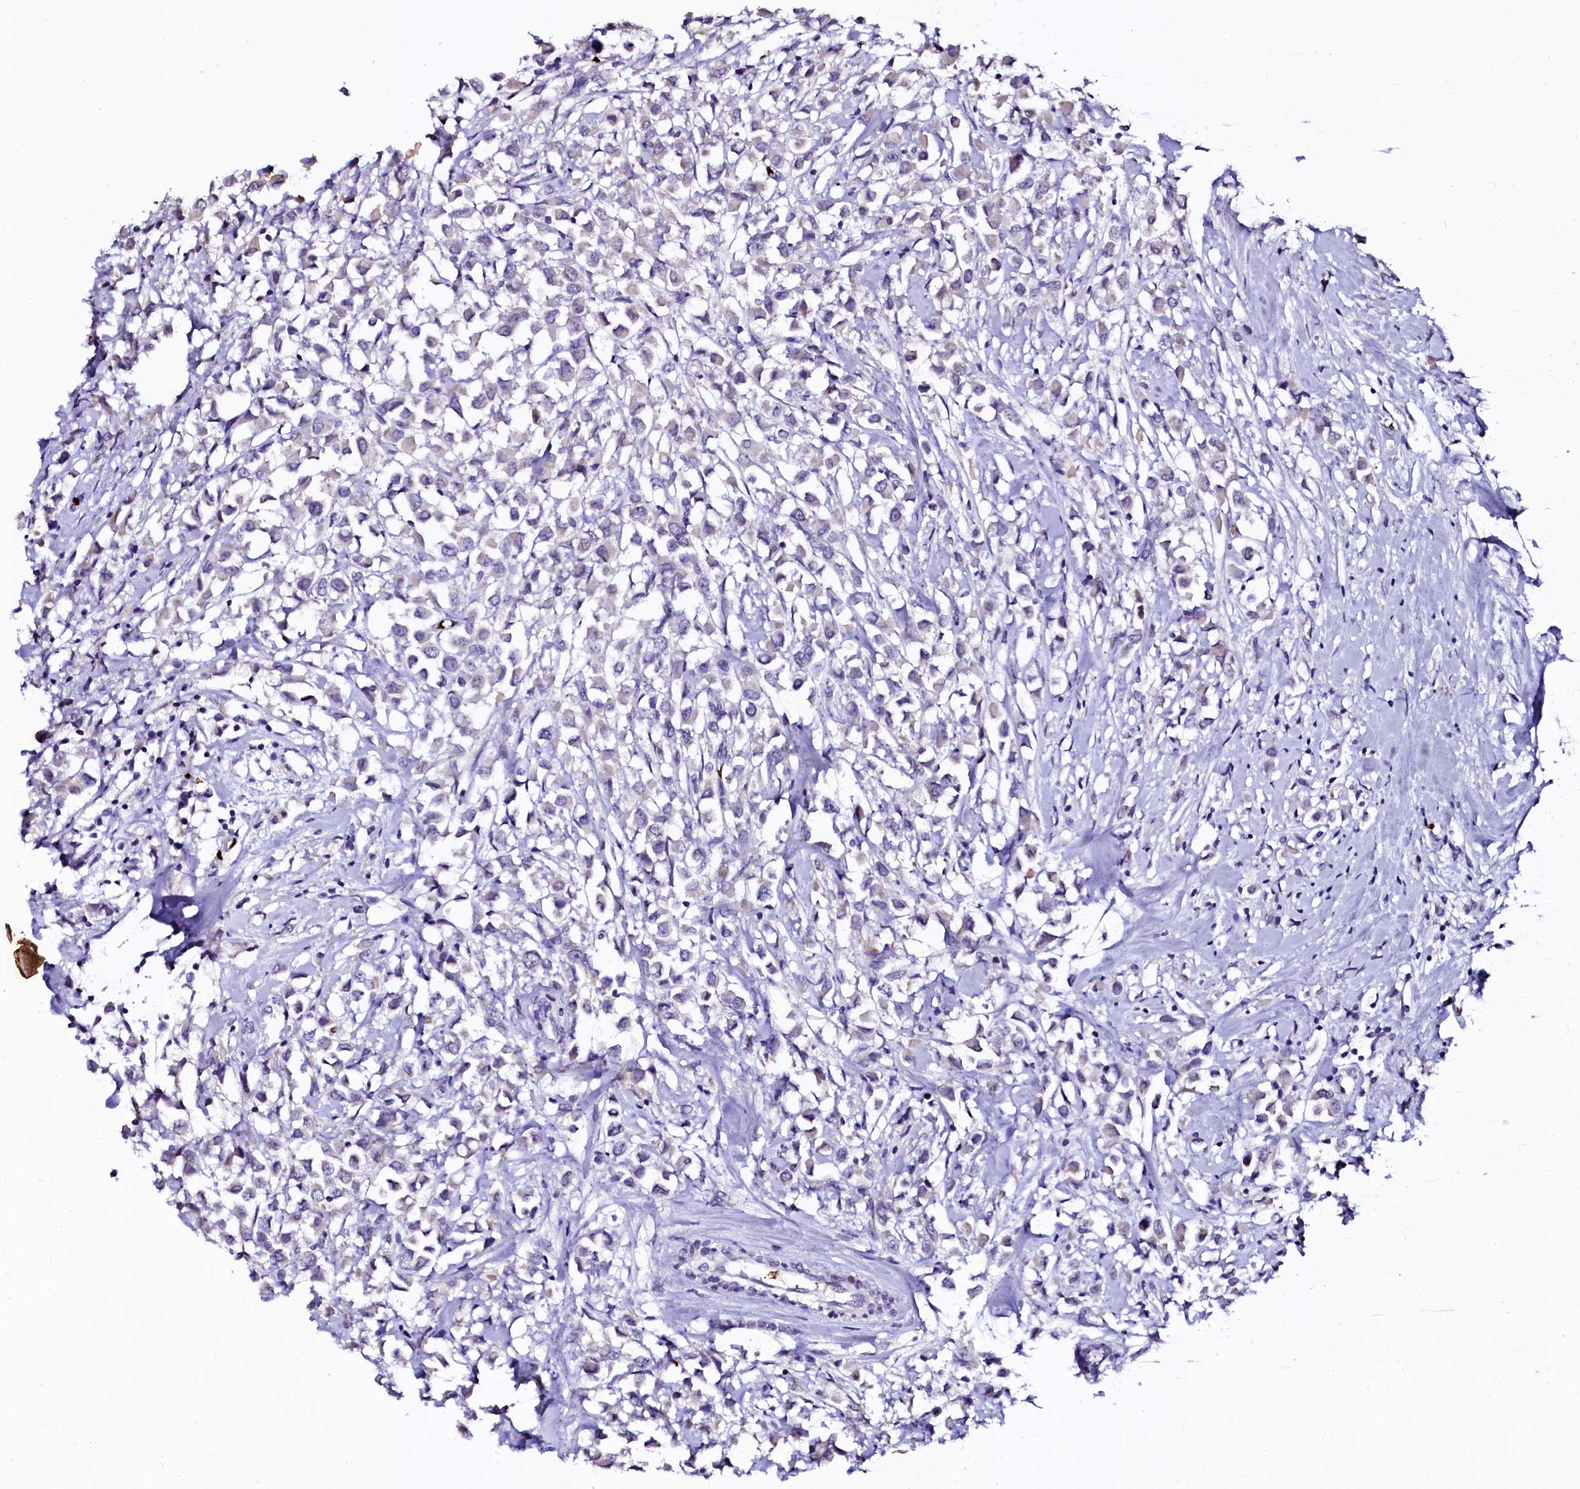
{"staining": {"intensity": "negative", "quantity": "none", "location": "none"}, "tissue": "breast cancer", "cell_type": "Tumor cells", "image_type": "cancer", "snomed": [{"axis": "morphology", "description": "Duct carcinoma"}, {"axis": "topography", "description": "Breast"}], "caption": "The photomicrograph exhibits no significant expression in tumor cells of breast cancer.", "gene": "CTDSPL2", "patient": {"sex": "female", "age": 87}}